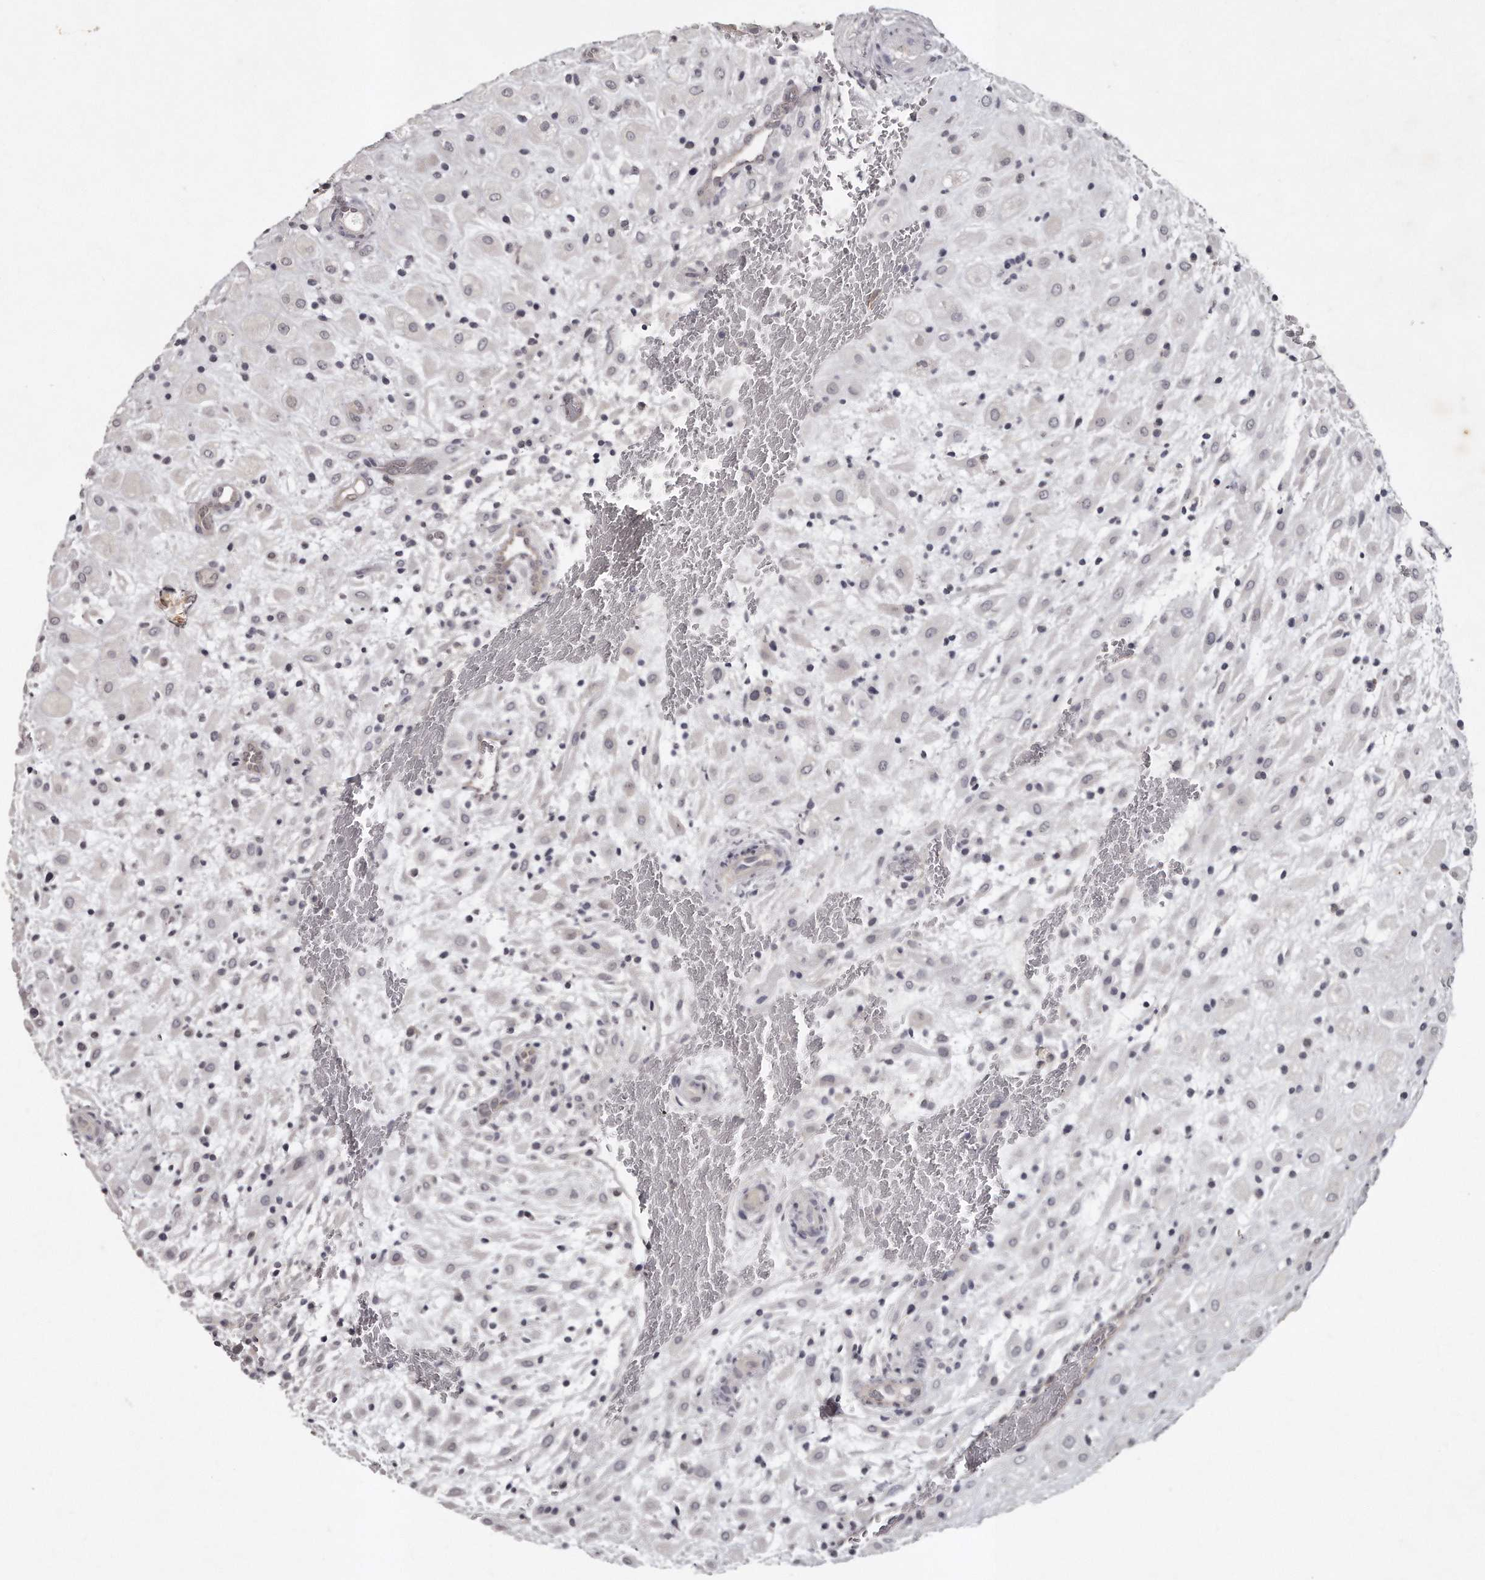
{"staining": {"intensity": "negative", "quantity": "none", "location": "none"}, "tissue": "placenta", "cell_type": "Decidual cells", "image_type": "normal", "snomed": [{"axis": "morphology", "description": "Normal tissue, NOS"}, {"axis": "topography", "description": "Placenta"}], "caption": "Immunohistochemistry (IHC) of normal placenta reveals no positivity in decidual cells.", "gene": "GGCT", "patient": {"sex": "female", "age": 35}}